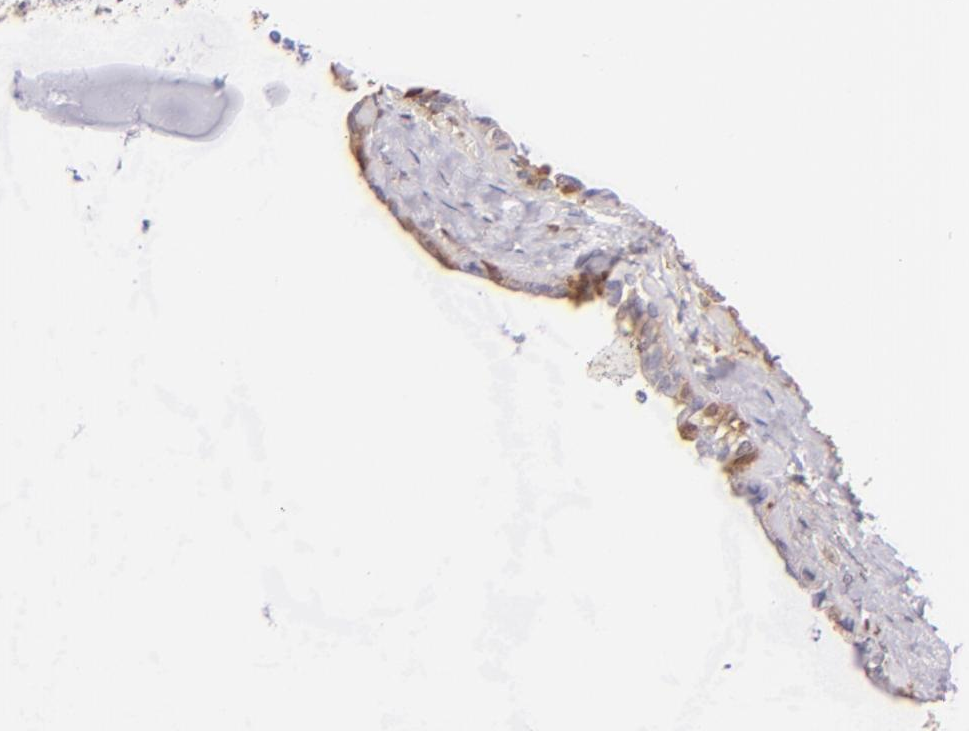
{"staining": {"intensity": "moderate", "quantity": "25%-75%", "location": "cytoplasmic/membranous"}, "tissue": "seminal vesicle", "cell_type": "Glandular cells", "image_type": "normal", "snomed": [{"axis": "morphology", "description": "Normal tissue, NOS"}, {"axis": "morphology", "description": "Inflammation, NOS"}, {"axis": "topography", "description": "Urinary bladder"}, {"axis": "topography", "description": "Prostate"}, {"axis": "topography", "description": "Seminal veicle"}], "caption": "Moderate cytoplasmic/membranous protein staining is identified in about 25%-75% of glandular cells in seminal vesicle.", "gene": "BTK", "patient": {"sex": "male", "age": 82}}